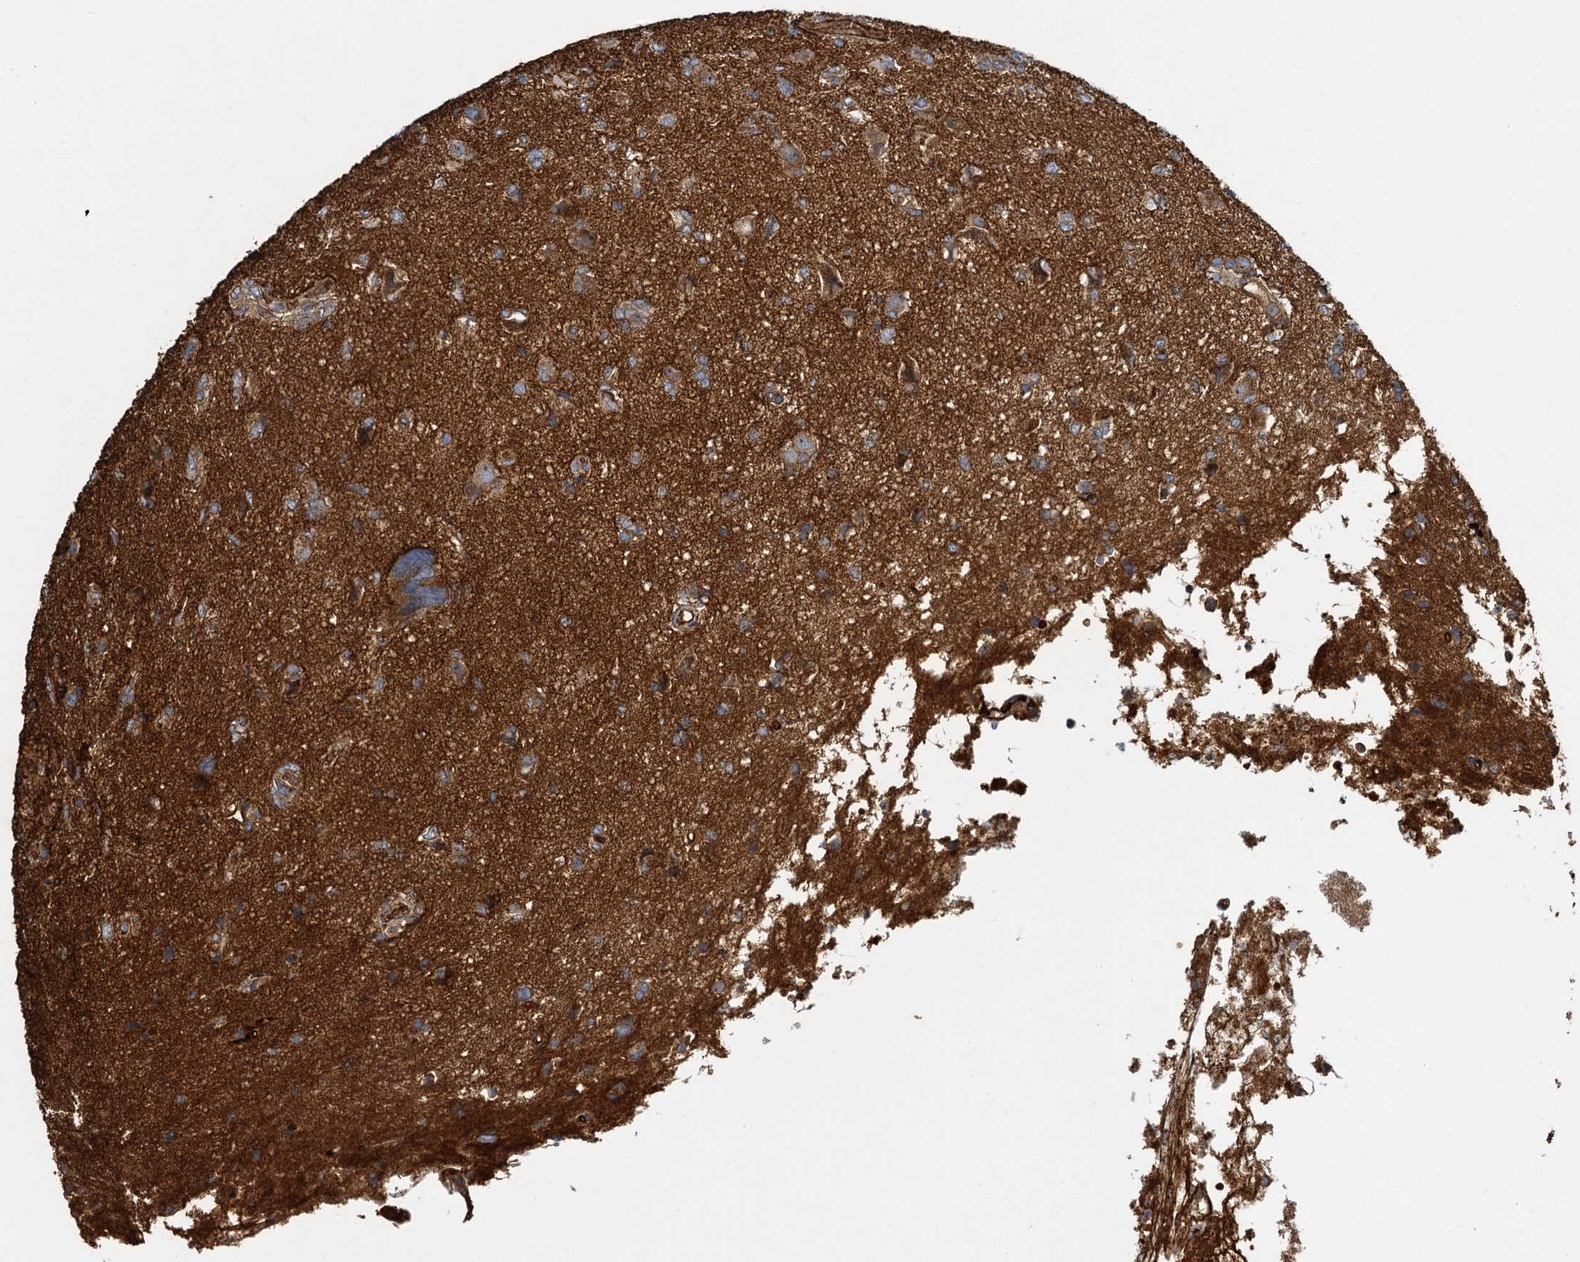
{"staining": {"intensity": "moderate", "quantity": "25%-75%", "location": "cytoplasmic/membranous"}, "tissue": "glioma", "cell_type": "Tumor cells", "image_type": "cancer", "snomed": [{"axis": "morphology", "description": "Glioma, malignant, High grade"}, {"axis": "topography", "description": "Brain"}], "caption": "Human malignant glioma (high-grade) stained with a brown dye shows moderate cytoplasmic/membranous positive positivity in approximately 25%-75% of tumor cells.", "gene": "BCS1L", "patient": {"sex": "female", "age": 59}}